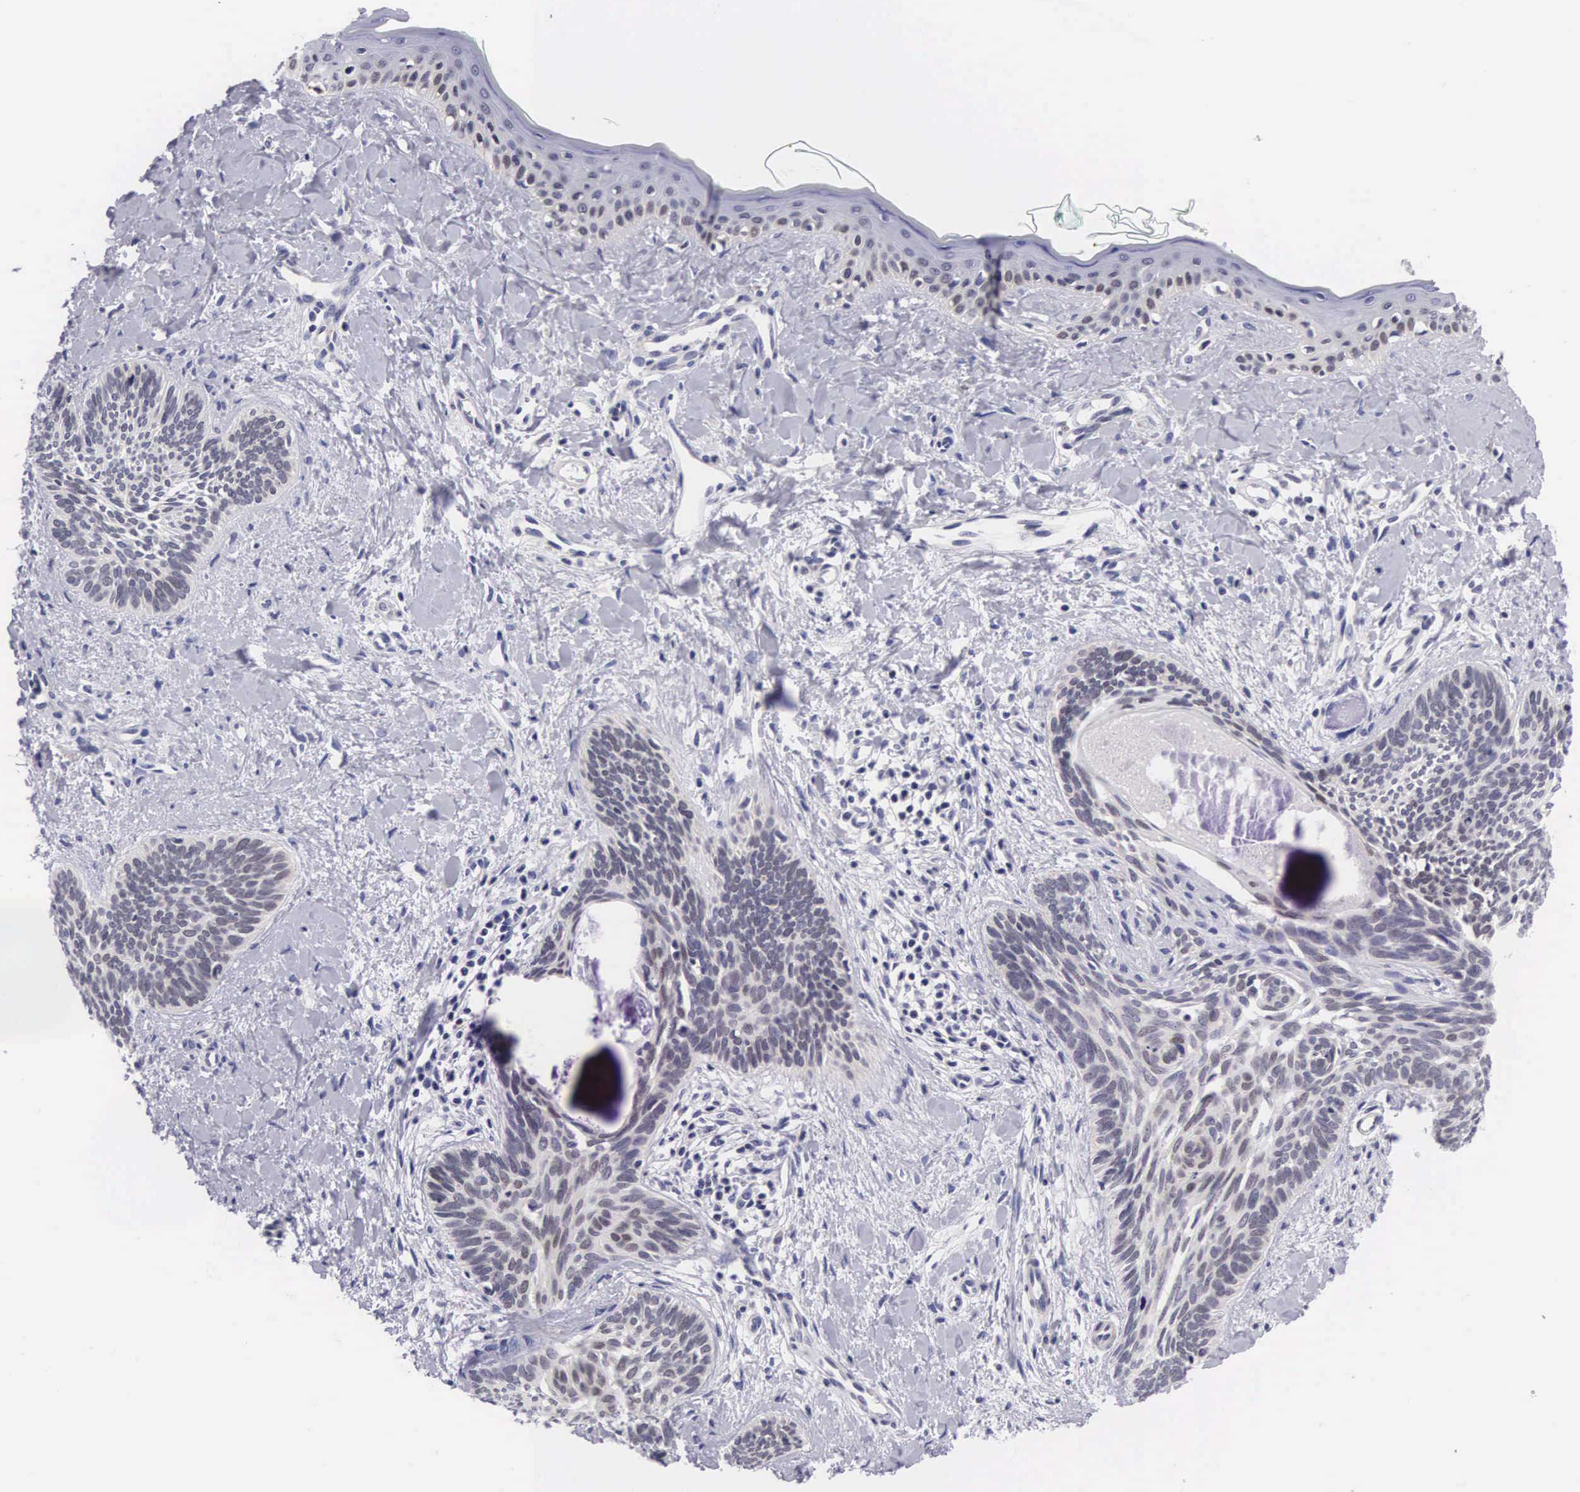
{"staining": {"intensity": "weak", "quantity": "<25%", "location": "cytoplasmic/membranous"}, "tissue": "skin cancer", "cell_type": "Tumor cells", "image_type": "cancer", "snomed": [{"axis": "morphology", "description": "Basal cell carcinoma"}, {"axis": "topography", "description": "Skin"}], "caption": "DAB immunohistochemical staining of human skin cancer shows no significant expression in tumor cells. The staining was performed using DAB to visualize the protein expression in brown, while the nuclei were stained in blue with hematoxylin (Magnification: 20x).", "gene": "SOX11", "patient": {"sex": "female", "age": 81}}